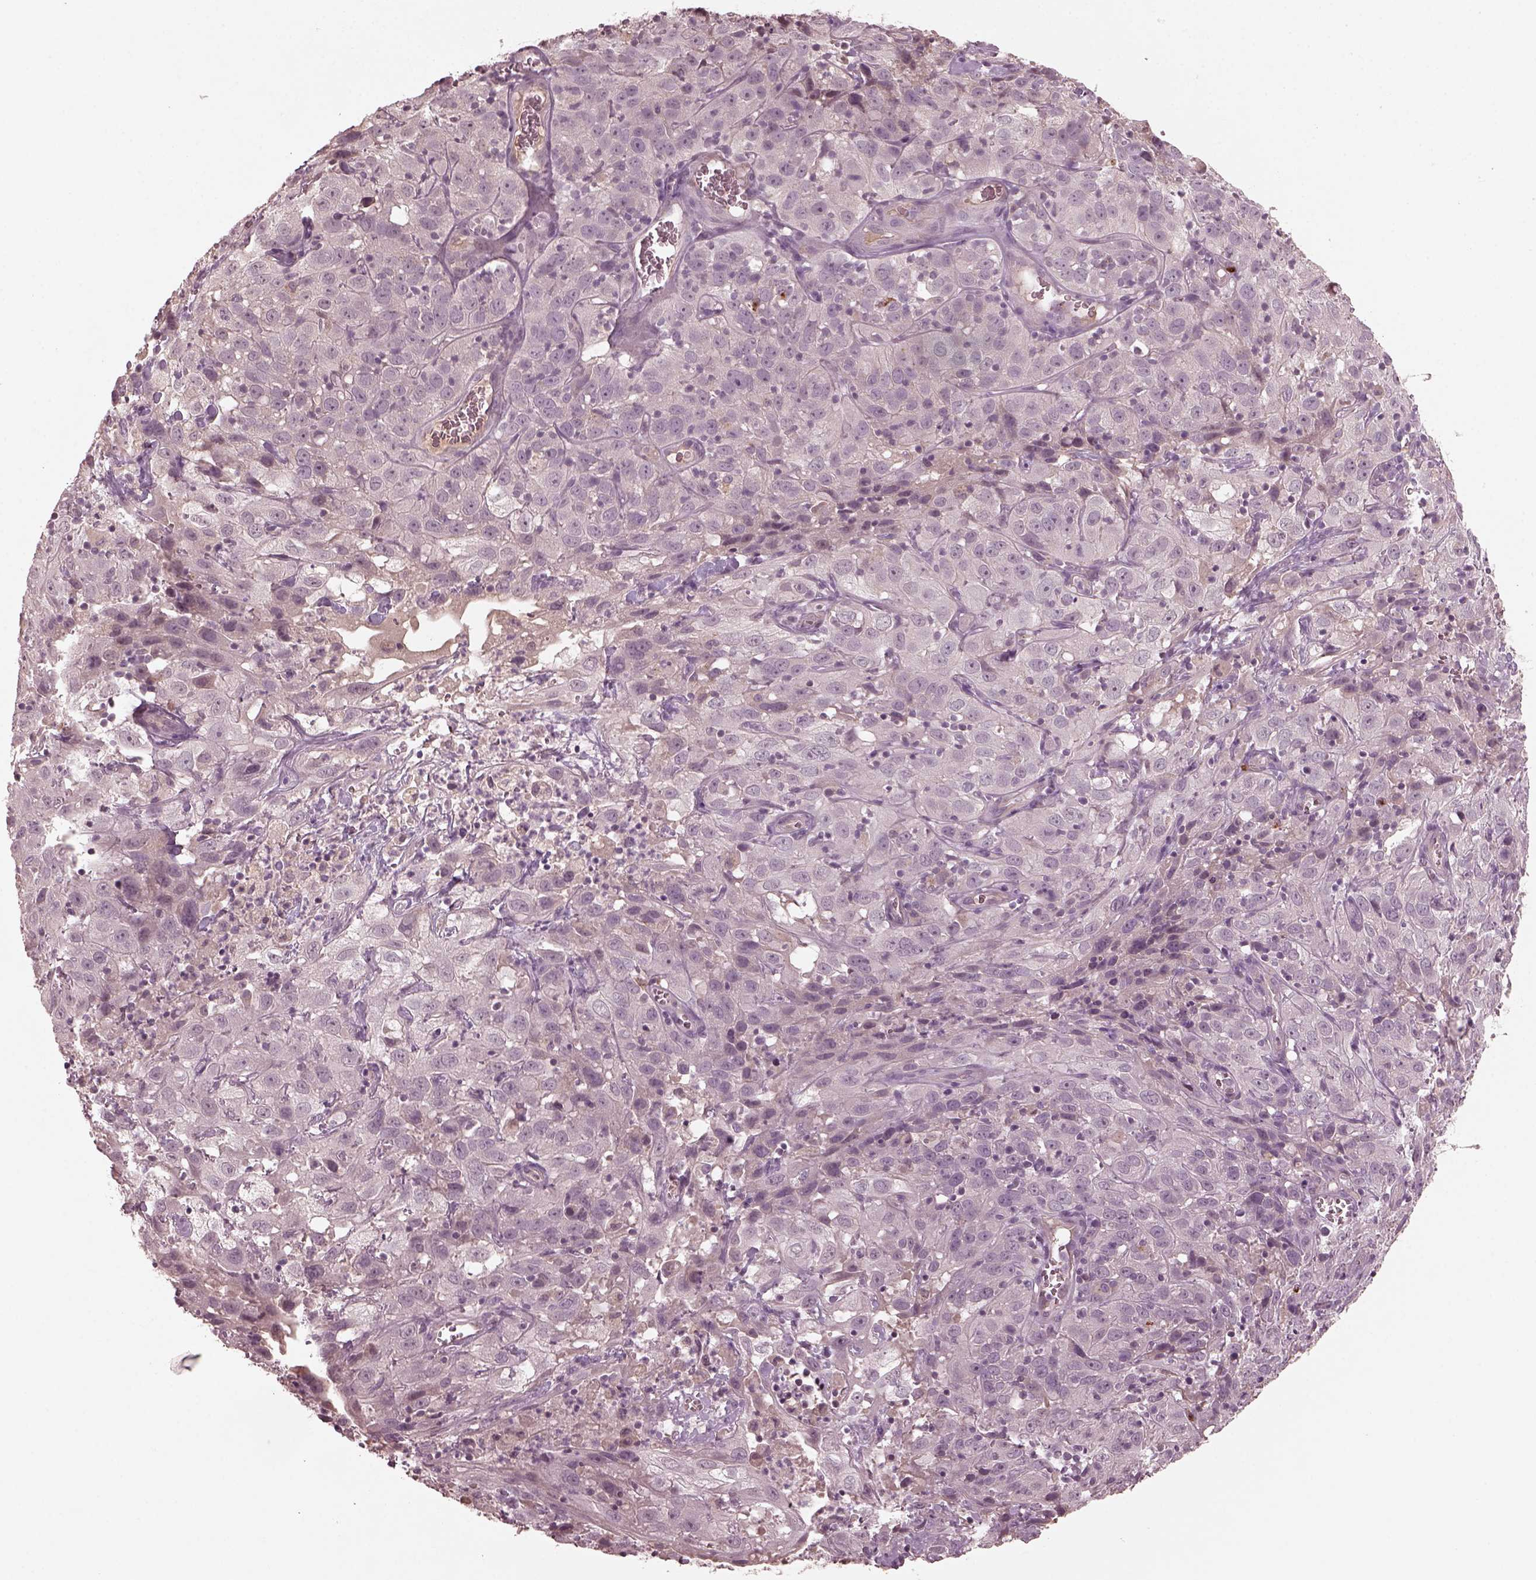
{"staining": {"intensity": "negative", "quantity": "none", "location": "none"}, "tissue": "cervical cancer", "cell_type": "Tumor cells", "image_type": "cancer", "snomed": [{"axis": "morphology", "description": "Squamous cell carcinoma, NOS"}, {"axis": "topography", "description": "Cervix"}], "caption": "Cervical cancer was stained to show a protein in brown. There is no significant expression in tumor cells.", "gene": "VWA5B1", "patient": {"sex": "female", "age": 32}}